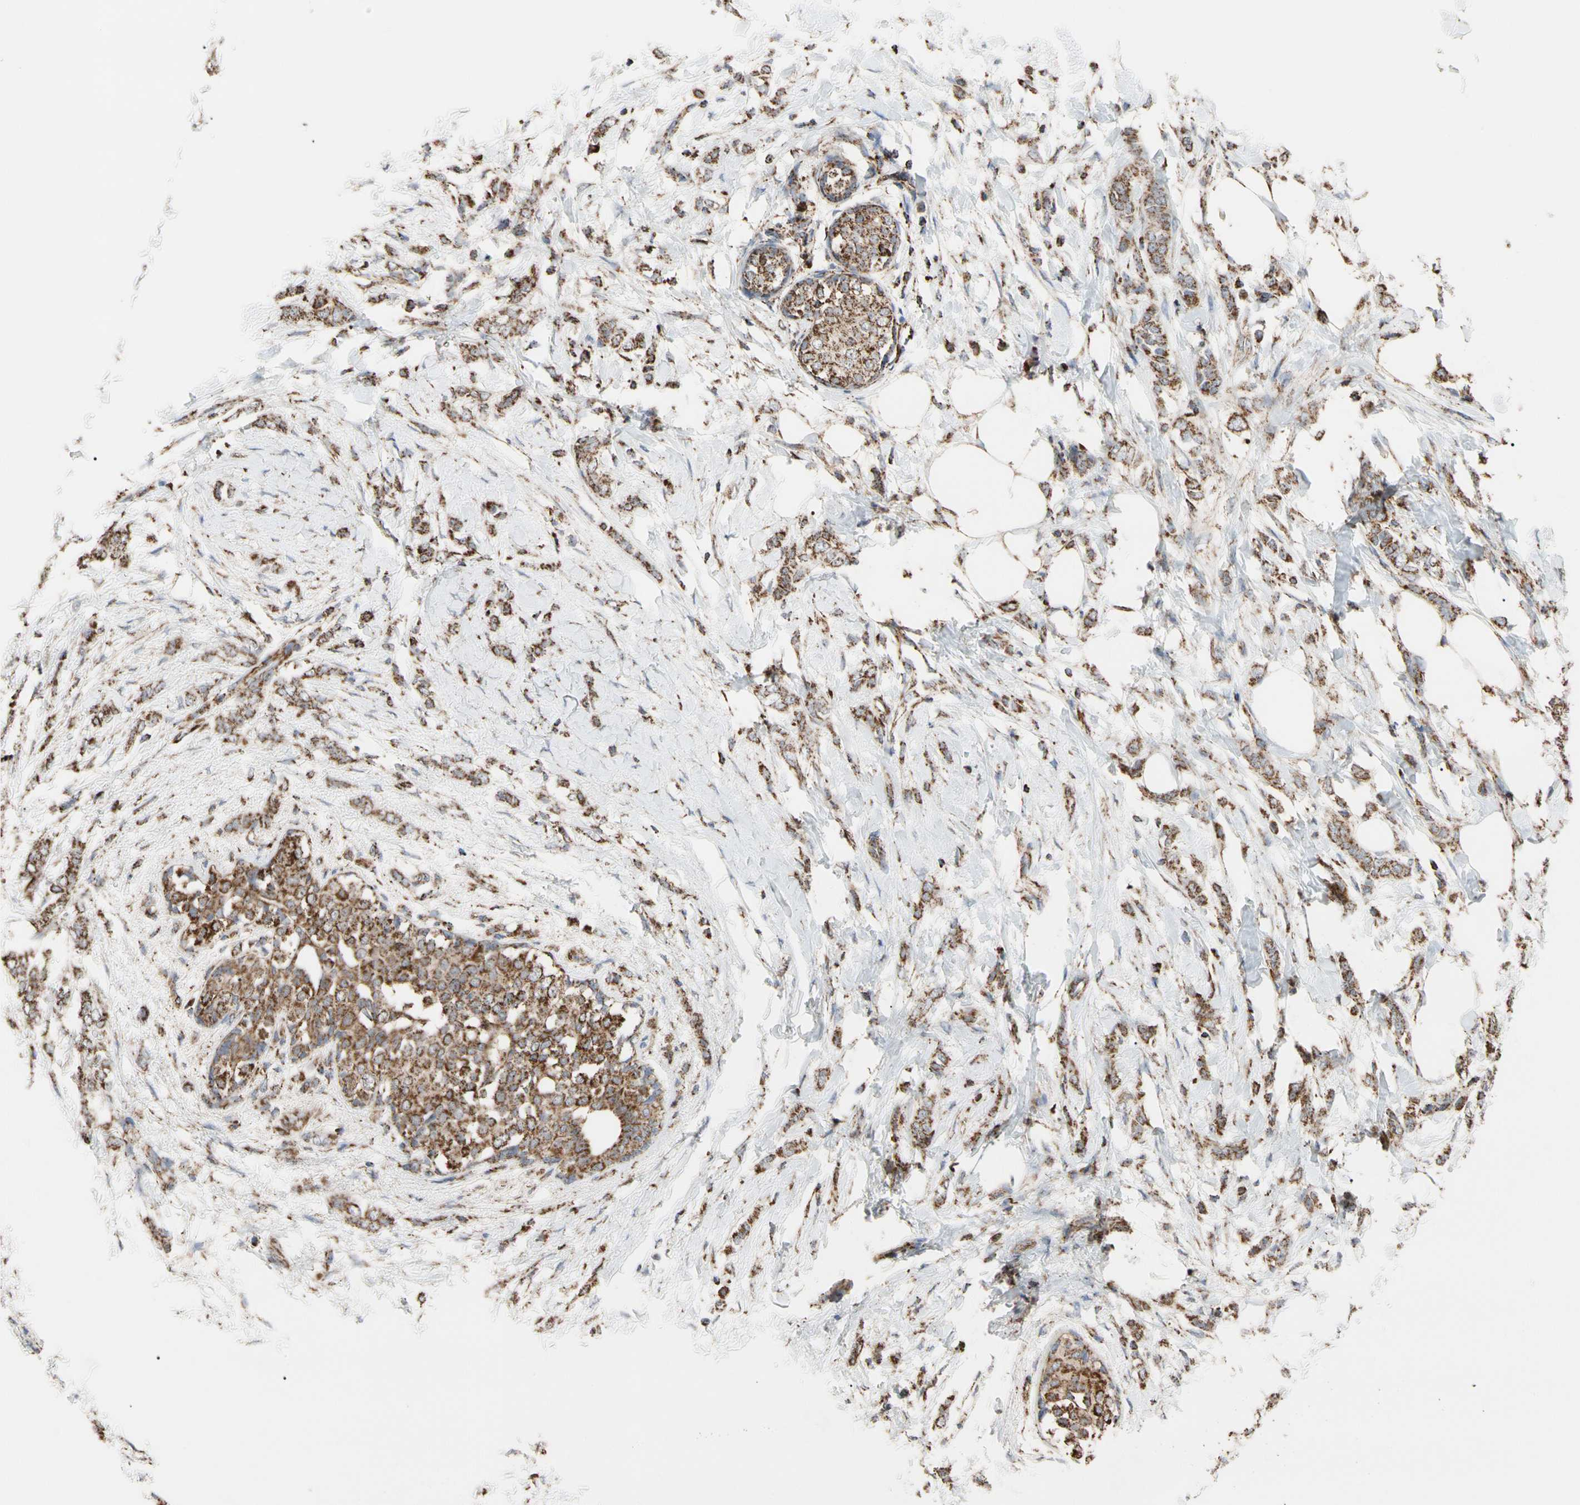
{"staining": {"intensity": "strong", "quantity": ">75%", "location": "cytoplasmic/membranous"}, "tissue": "breast cancer", "cell_type": "Tumor cells", "image_type": "cancer", "snomed": [{"axis": "morphology", "description": "Lobular carcinoma, in situ"}, {"axis": "morphology", "description": "Lobular carcinoma"}, {"axis": "topography", "description": "Breast"}], "caption": "Immunohistochemistry of breast cancer exhibits high levels of strong cytoplasmic/membranous expression in approximately >75% of tumor cells.", "gene": "FAM110B", "patient": {"sex": "female", "age": 41}}